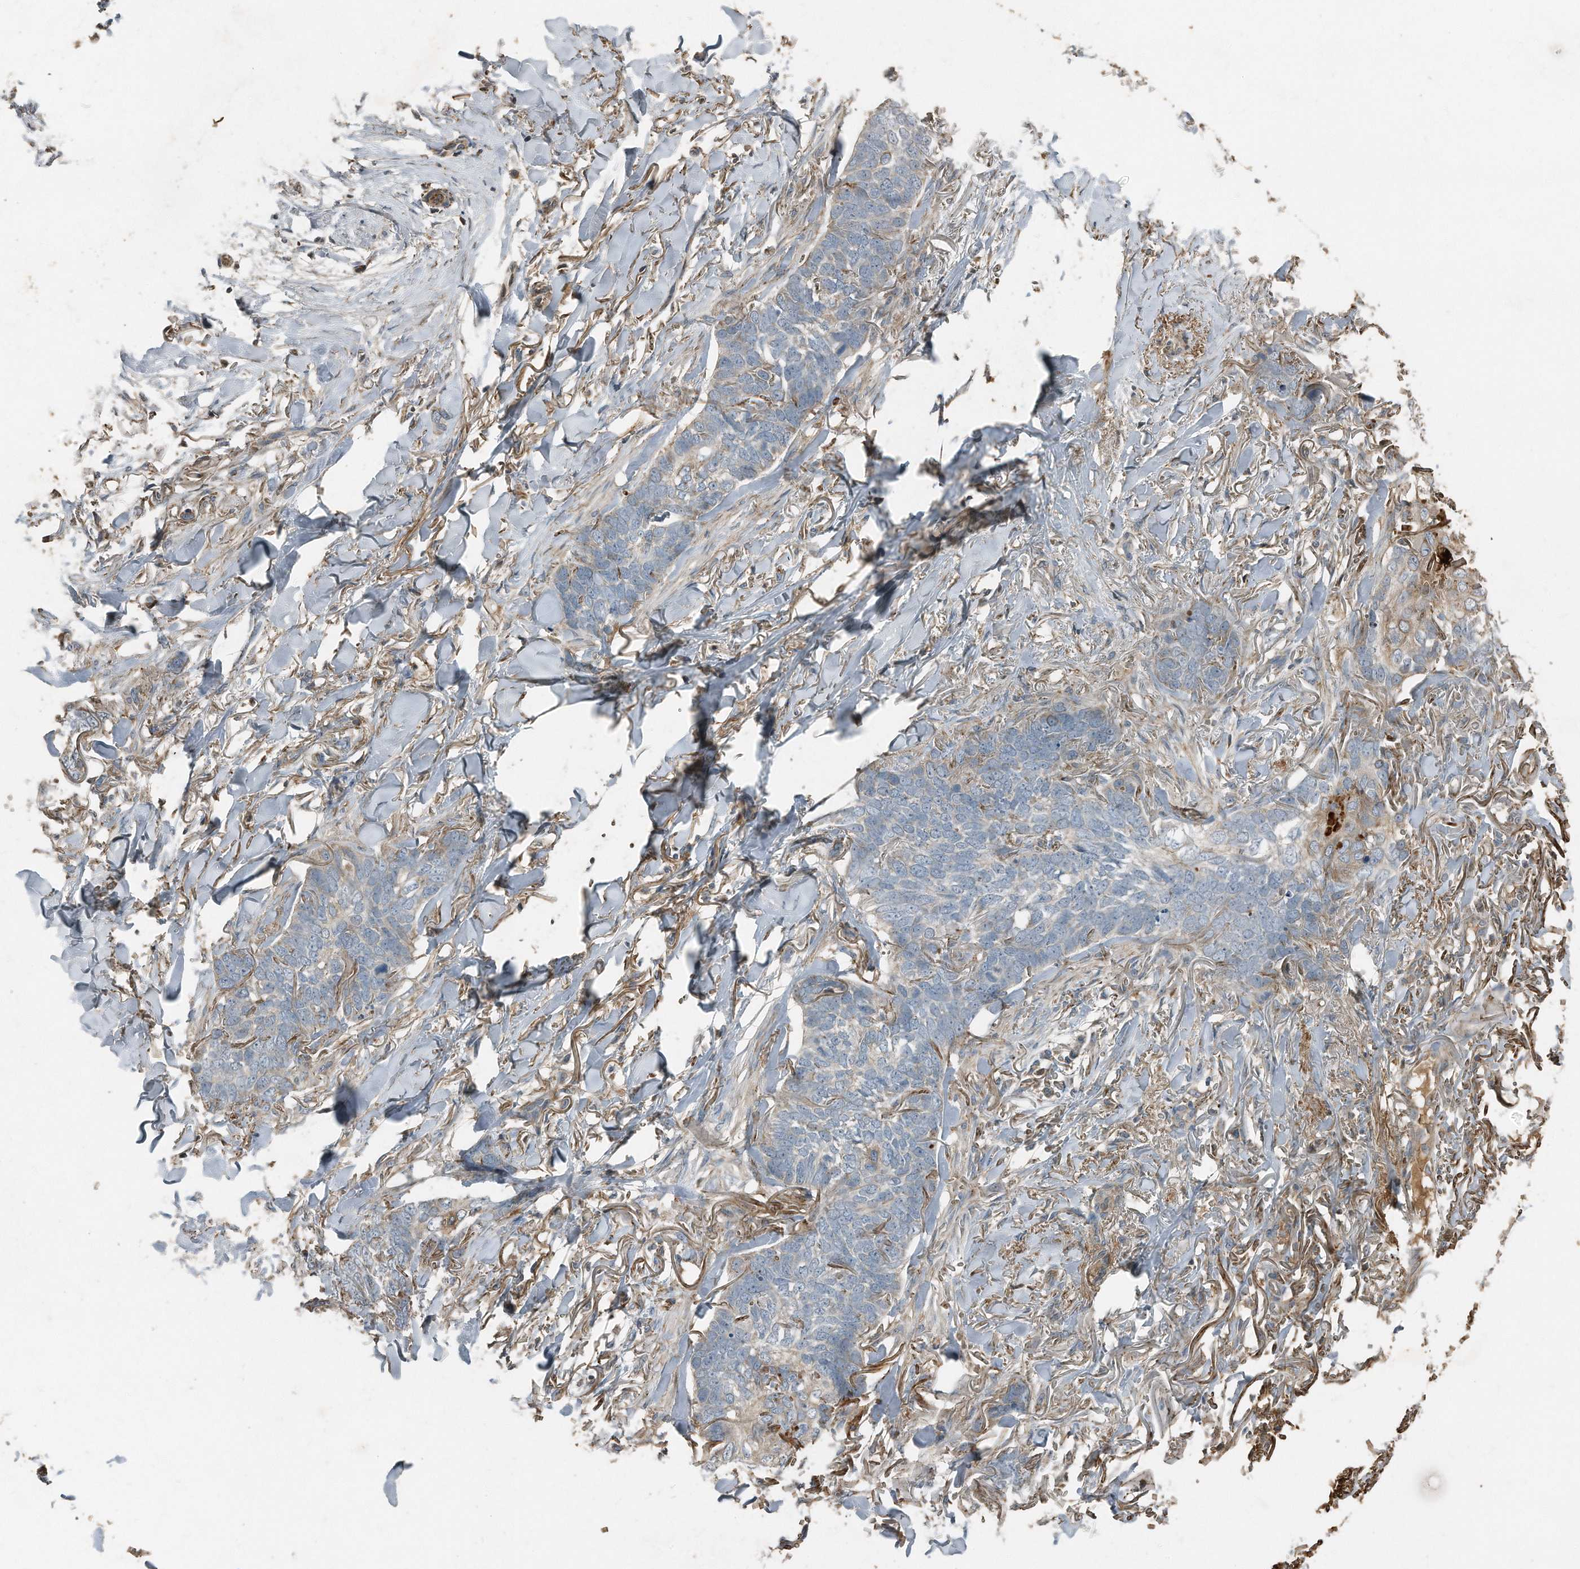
{"staining": {"intensity": "negative", "quantity": "none", "location": "none"}, "tissue": "skin cancer", "cell_type": "Tumor cells", "image_type": "cancer", "snomed": [{"axis": "morphology", "description": "Normal tissue, NOS"}, {"axis": "morphology", "description": "Basal cell carcinoma"}, {"axis": "topography", "description": "Skin"}], "caption": "Tumor cells are negative for brown protein staining in basal cell carcinoma (skin). (DAB IHC with hematoxylin counter stain).", "gene": "C9", "patient": {"sex": "male", "age": 77}}